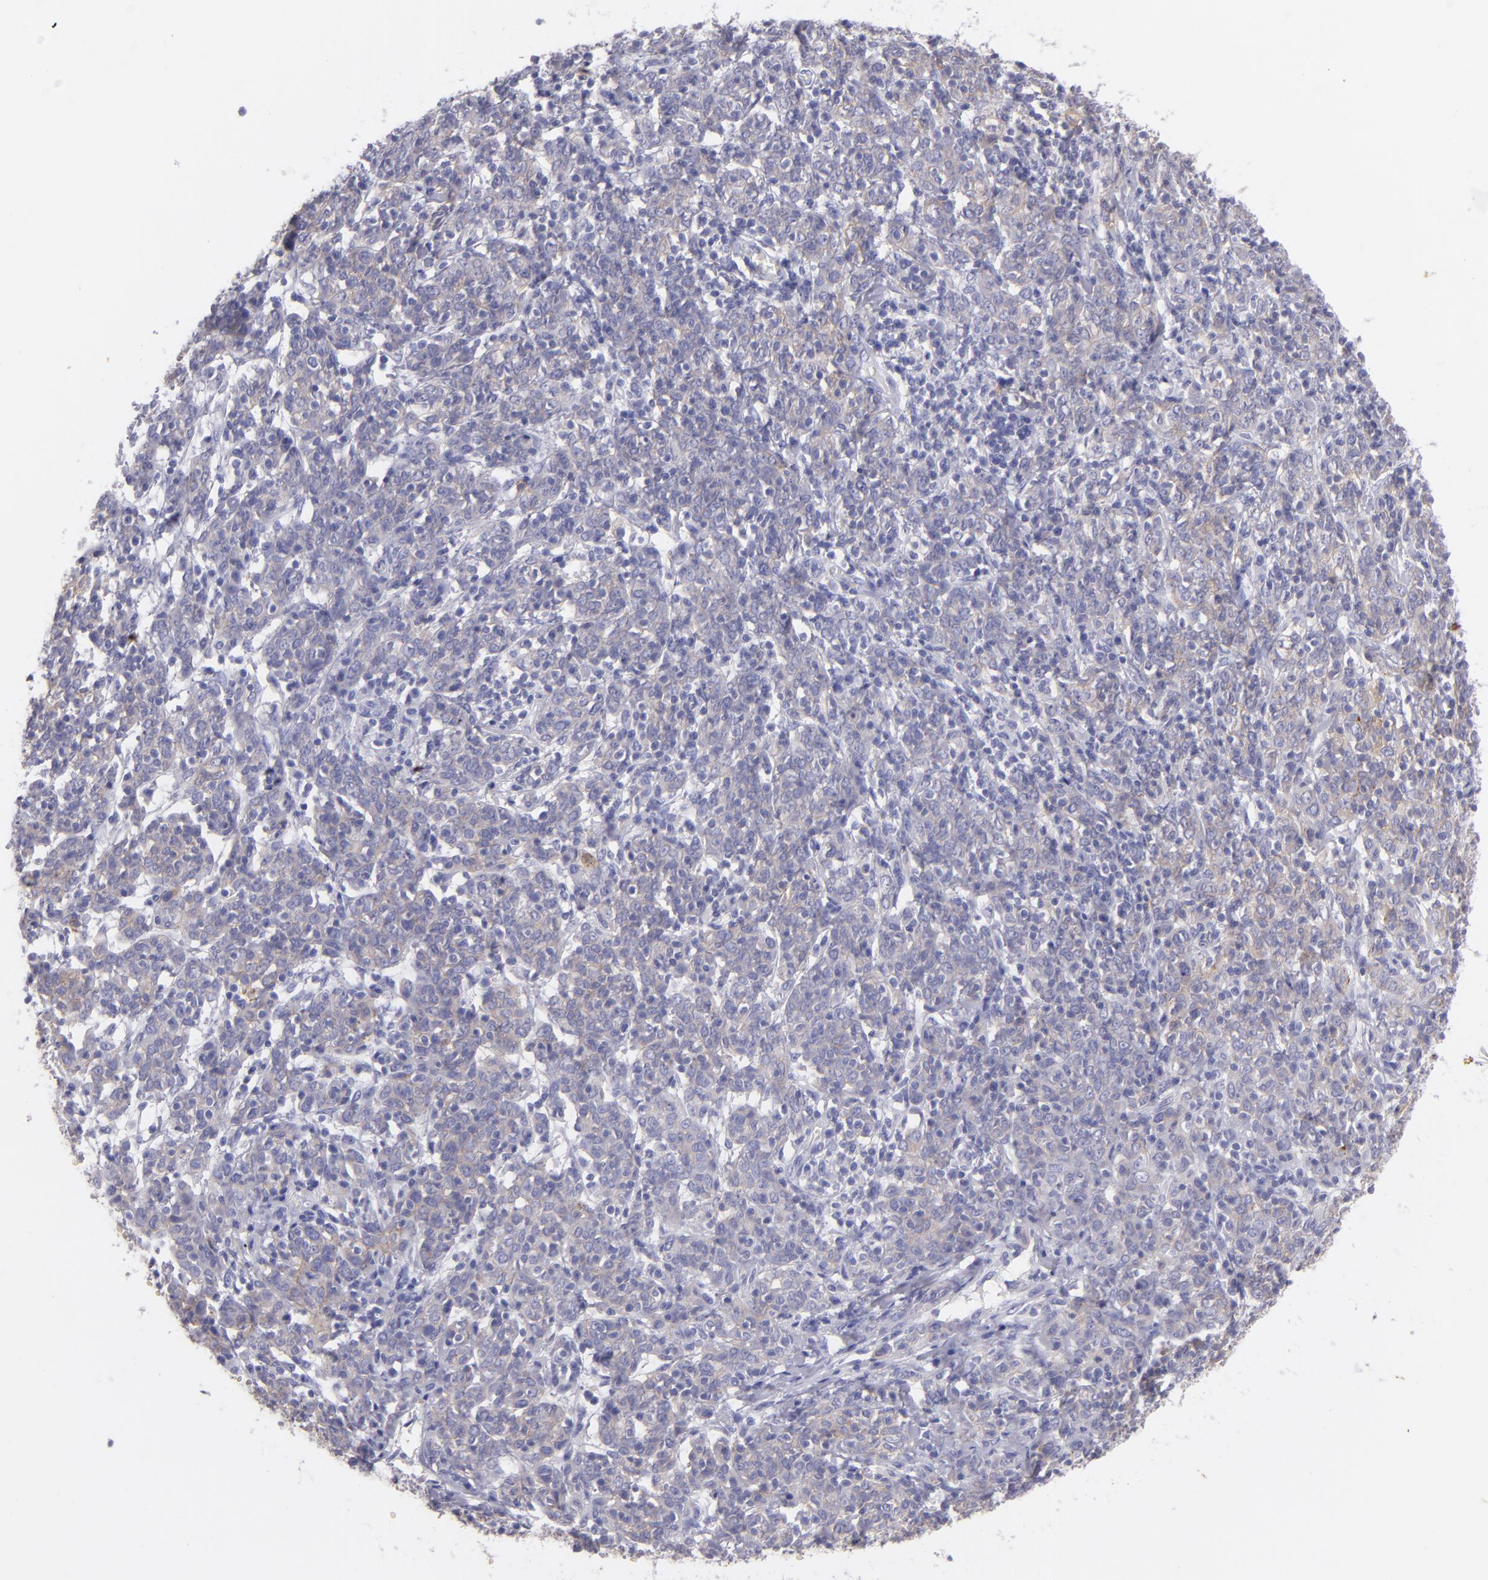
{"staining": {"intensity": "moderate", "quantity": "<25%", "location": "cytoplasmic/membranous"}, "tissue": "cervical cancer", "cell_type": "Tumor cells", "image_type": "cancer", "snomed": [{"axis": "morphology", "description": "Normal tissue, NOS"}, {"axis": "morphology", "description": "Squamous cell carcinoma, NOS"}, {"axis": "topography", "description": "Cervix"}], "caption": "Moderate cytoplasmic/membranous positivity for a protein is identified in about <25% of tumor cells of cervical cancer using immunohistochemistry (IHC).", "gene": "CD82", "patient": {"sex": "female", "age": 67}}